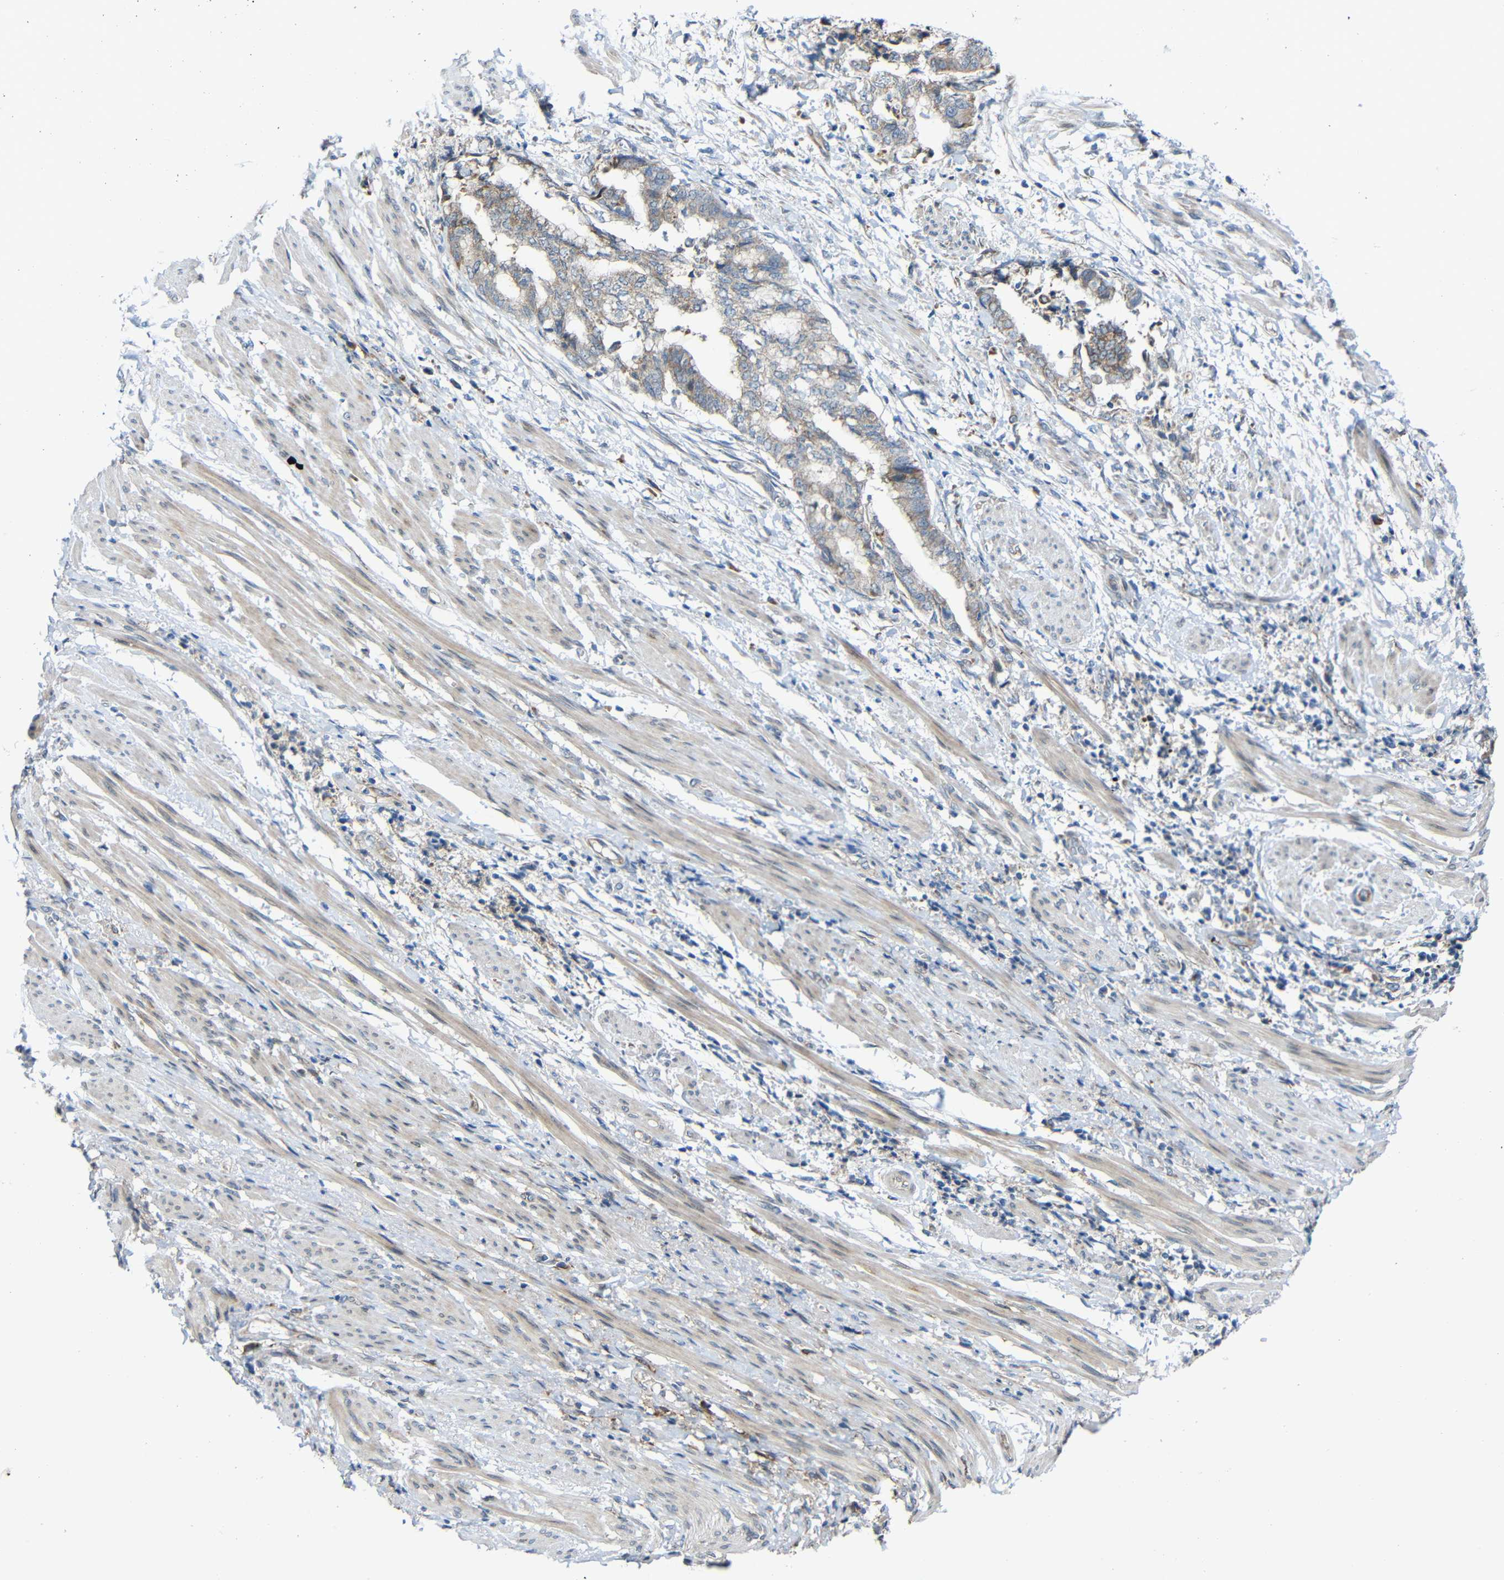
{"staining": {"intensity": "weak", "quantity": "25%-75%", "location": "cytoplasmic/membranous"}, "tissue": "endometrial cancer", "cell_type": "Tumor cells", "image_type": "cancer", "snomed": [{"axis": "morphology", "description": "Necrosis, NOS"}, {"axis": "morphology", "description": "Adenocarcinoma, NOS"}, {"axis": "topography", "description": "Endometrium"}], "caption": "An immunohistochemistry photomicrograph of tumor tissue is shown. Protein staining in brown labels weak cytoplasmic/membranous positivity in endometrial cancer within tumor cells.", "gene": "TMEM25", "patient": {"sex": "female", "age": 79}}